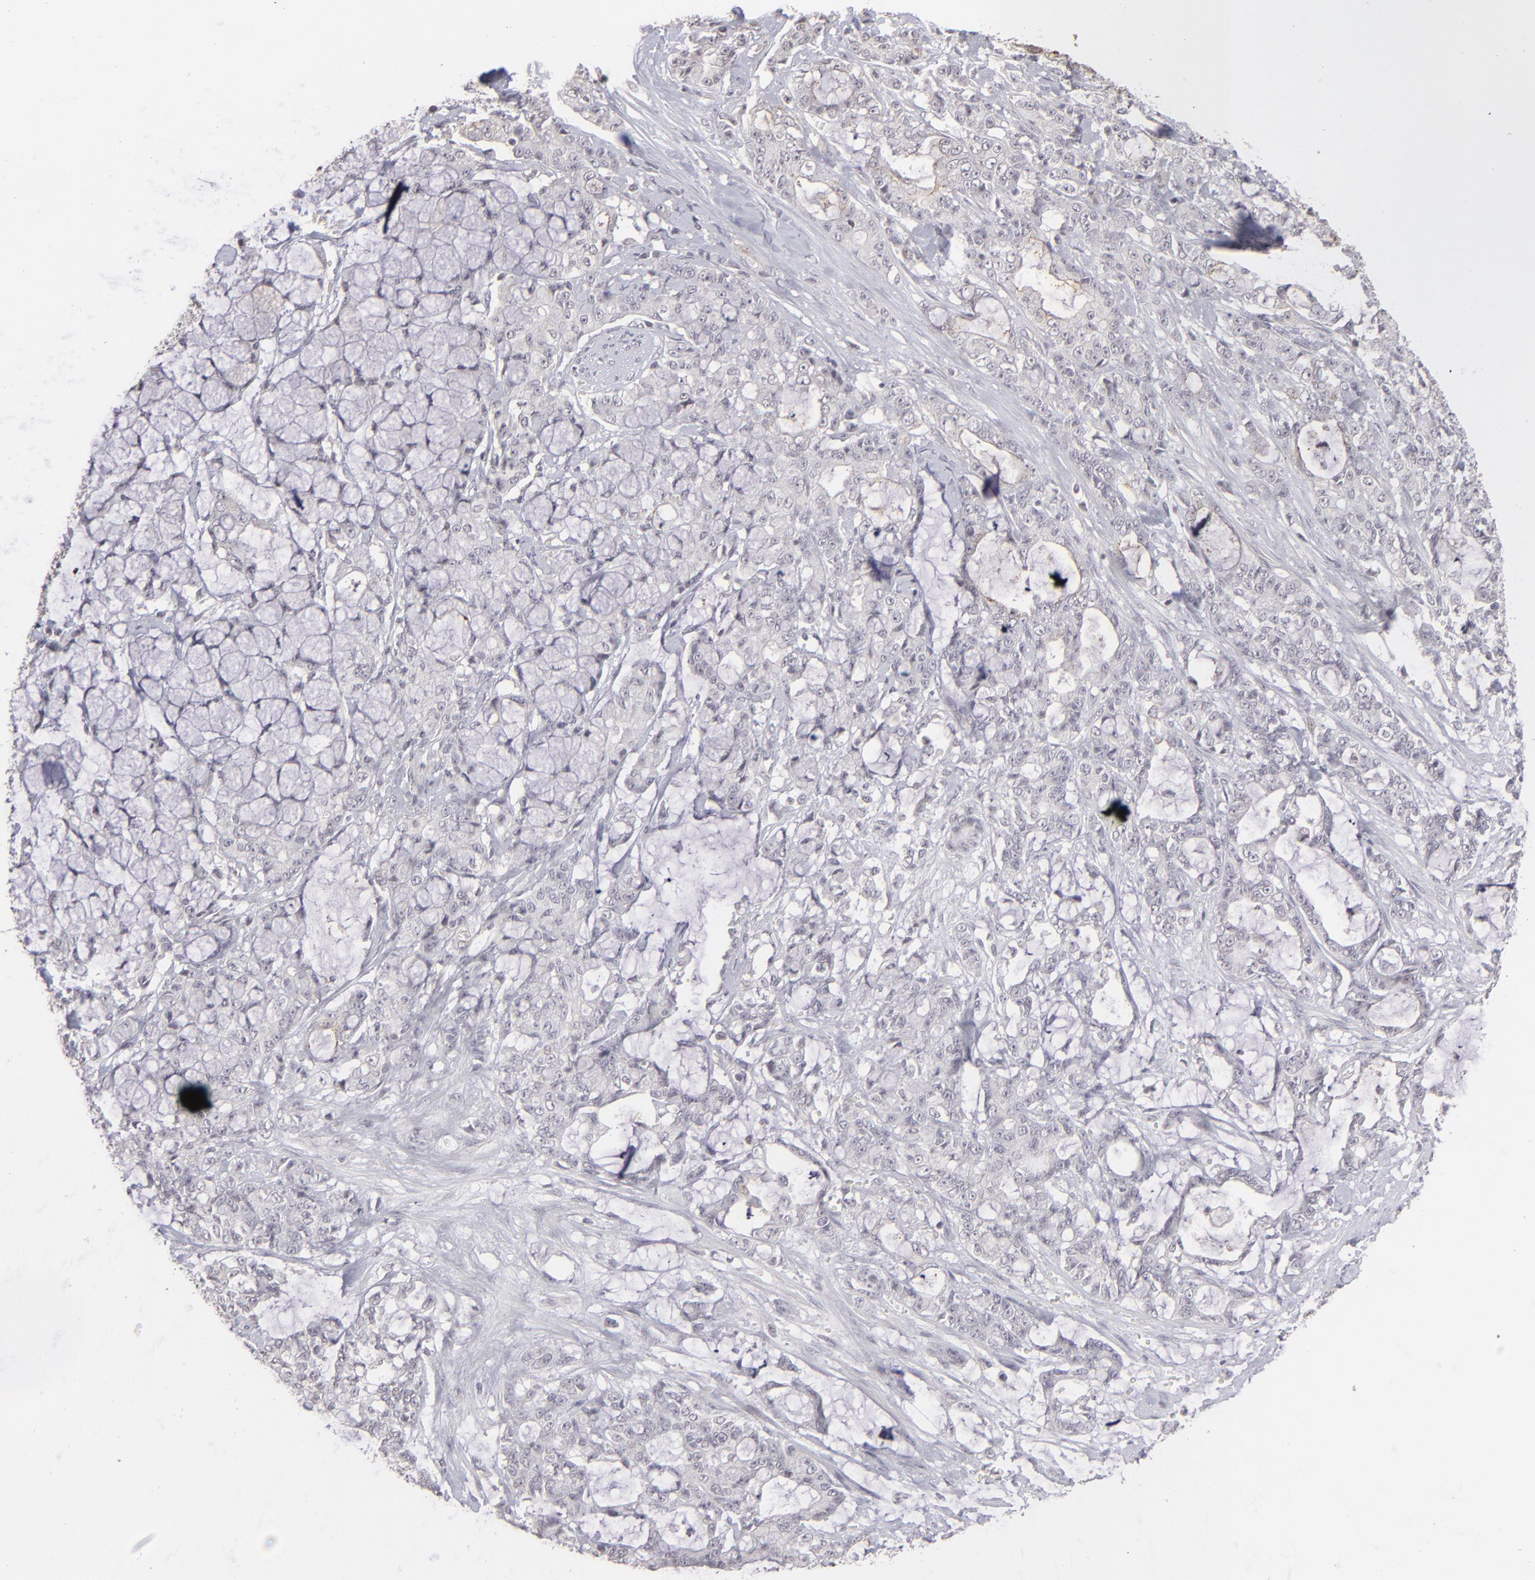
{"staining": {"intensity": "negative", "quantity": "none", "location": "none"}, "tissue": "pancreatic cancer", "cell_type": "Tumor cells", "image_type": "cancer", "snomed": [{"axis": "morphology", "description": "Adenocarcinoma, NOS"}, {"axis": "topography", "description": "Pancreas"}], "caption": "DAB (3,3'-diaminobenzidine) immunohistochemical staining of adenocarcinoma (pancreatic) demonstrates no significant staining in tumor cells. The staining is performed using DAB brown chromogen with nuclei counter-stained in using hematoxylin.", "gene": "CLDN2", "patient": {"sex": "female", "age": 73}}